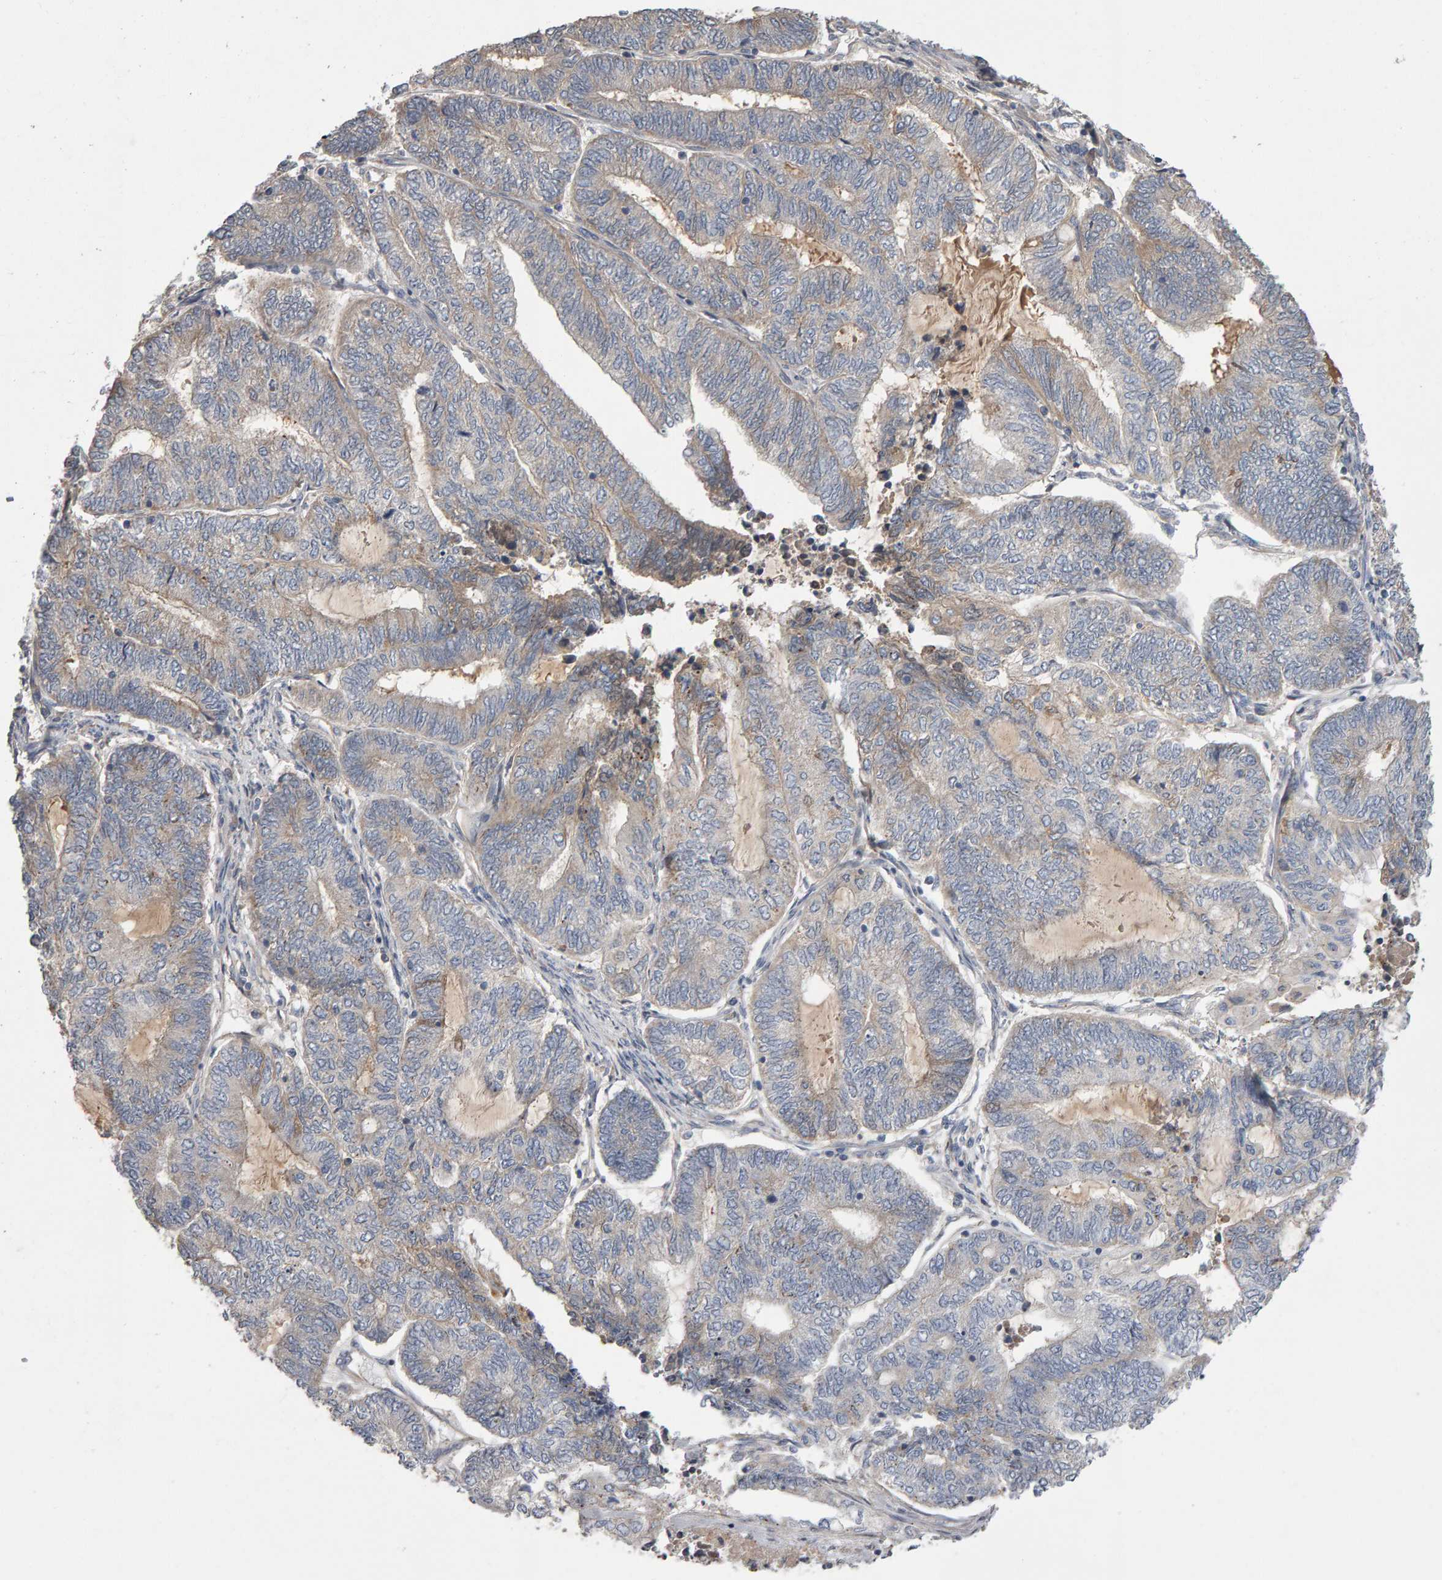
{"staining": {"intensity": "negative", "quantity": "none", "location": "none"}, "tissue": "endometrial cancer", "cell_type": "Tumor cells", "image_type": "cancer", "snomed": [{"axis": "morphology", "description": "Adenocarcinoma, NOS"}, {"axis": "topography", "description": "Uterus"}, {"axis": "topography", "description": "Endometrium"}], "caption": "Immunohistochemical staining of adenocarcinoma (endometrial) reveals no significant expression in tumor cells.", "gene": "PGS1", "patient": {"sex": "female", "age": 70}}